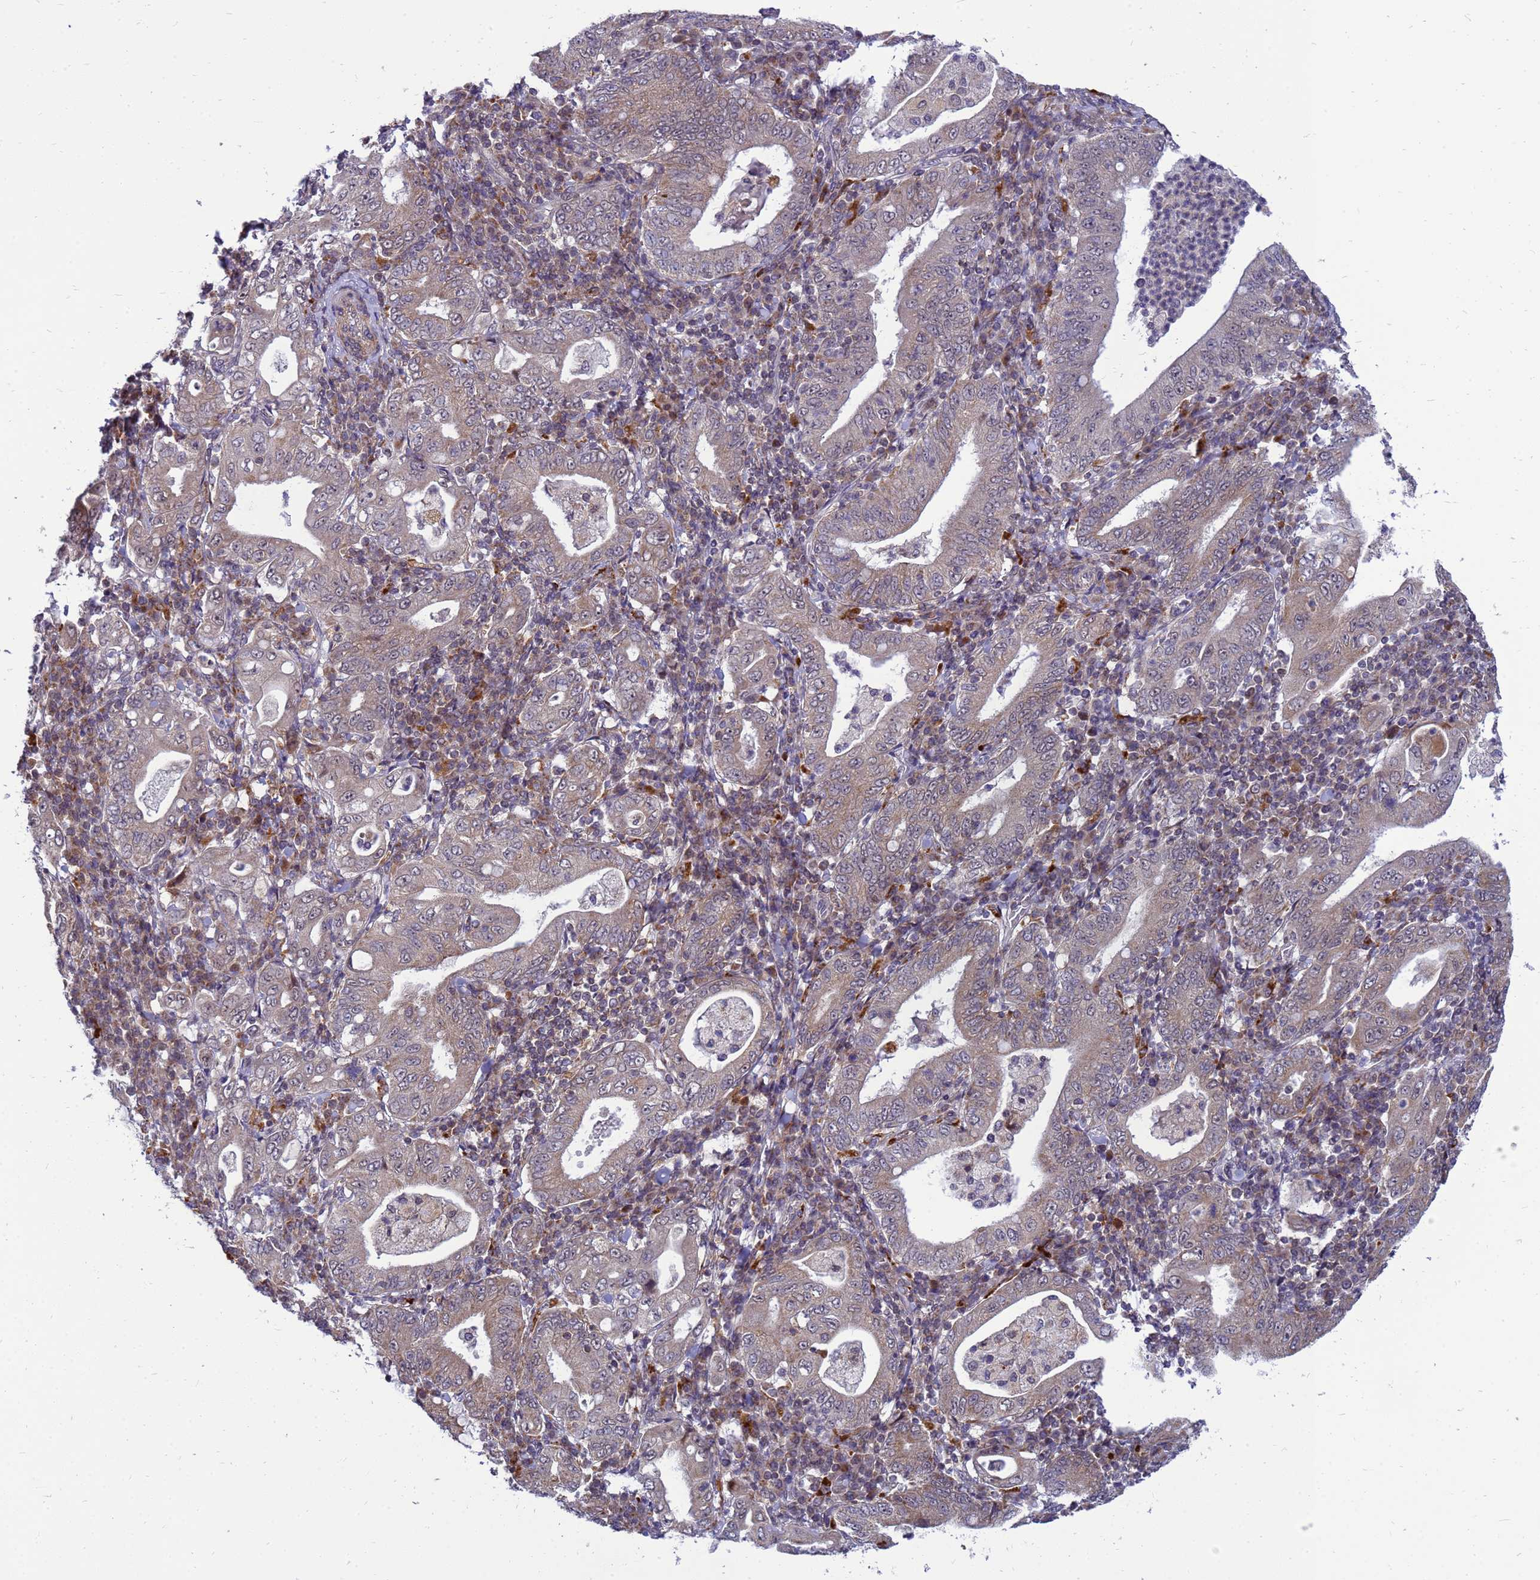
{"staining": {"intensity": "moderate", "quantity": "25%-75%", "location": "cytoplasmic/membranous"}, "tissue": "stomach cancer", "cell_type": "Tumor cells", "image_type": "cancer", "snomed": [{"axis": "morphology", "description": "Normal tissue, NOS"}, {"axis": "morphology", "description": "Adenocarcinoma, NOS"}, {"axis": "topography", "description": "Esophagus"}, {"axis": "topography", "description": "Stomach, upper"}, {"axis": "topography", "description": "Peripheral nerve tissue"}], "caption": "Protein staining of stomach cancer (adenocarcinoma) tissue displays moderate cytoplasmic/membranous expression in approximately 25%-75% of tumor cells.", "gene": "C12orf43", "patient": {"sex": "male", "age": 62}}